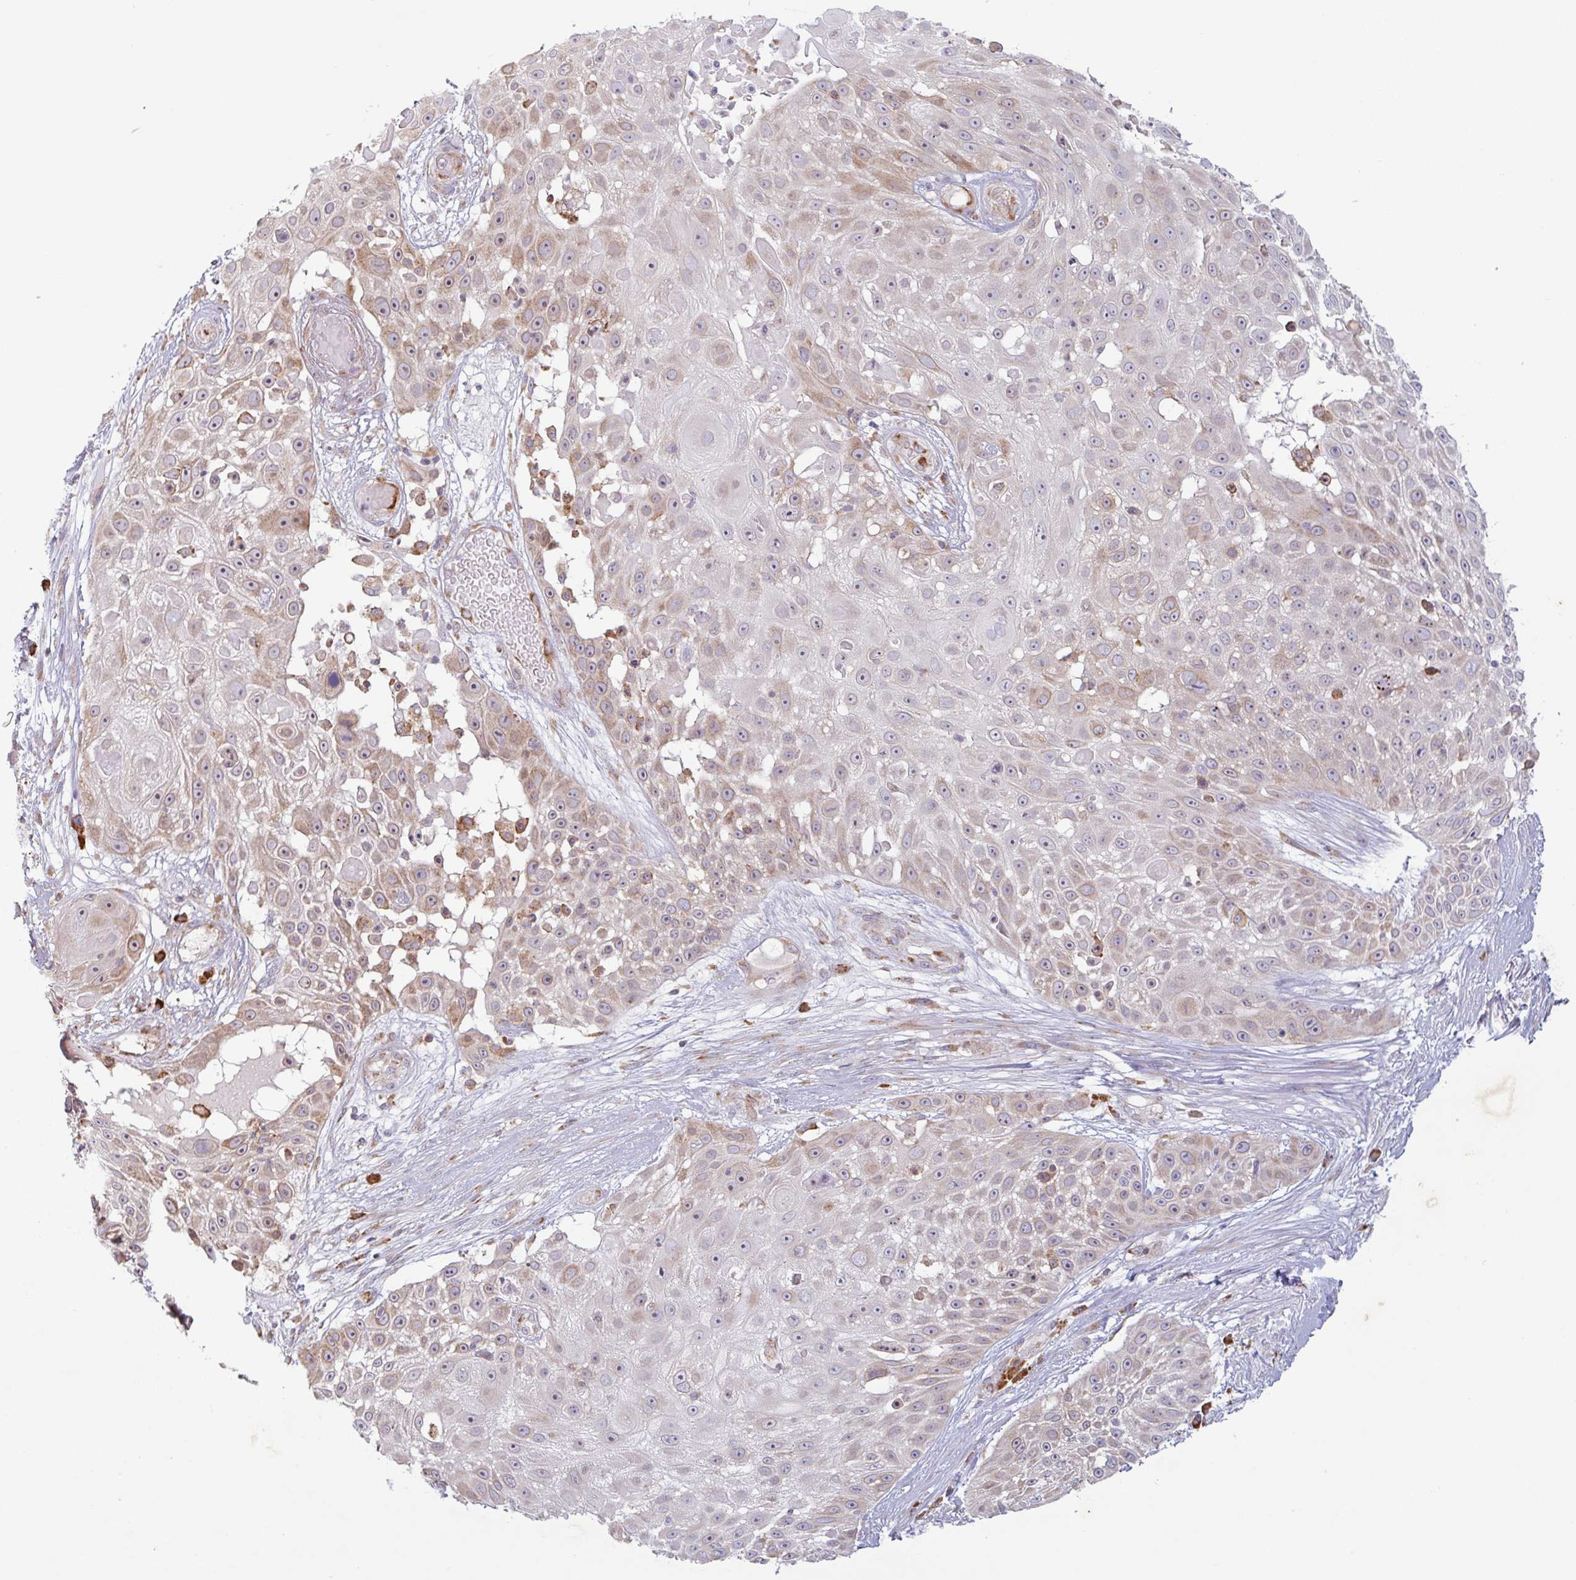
{"staining": {"intensity": "weak", "quantity": "25%-75%", "location": "cytoplasmic/membranous,nuclear"}, "tissue": "skin cancer", "cell_type": "Tumor cells", "image_type": "cancer", "snomed": [{"axis": "morphology", "description": "Squamous cell carcinoma, NOS"}, {"axis": "topography", "description": "Skin"}], "caption": "Immunohistochemistry (DAB) staining of squamous cell carcinoma (skin) reveals weak cytoplasmic/membranous and nuclear protein positivity in about 25%-75% of tumor cells. Using DAB (3,3'-diaminobenzidine) (brown) and hematoxylin (blue) stains, captured at high magnification using brightfield microscopy.", "gene": "RIT1", "patient": {"sex": "female", "age": 86}}